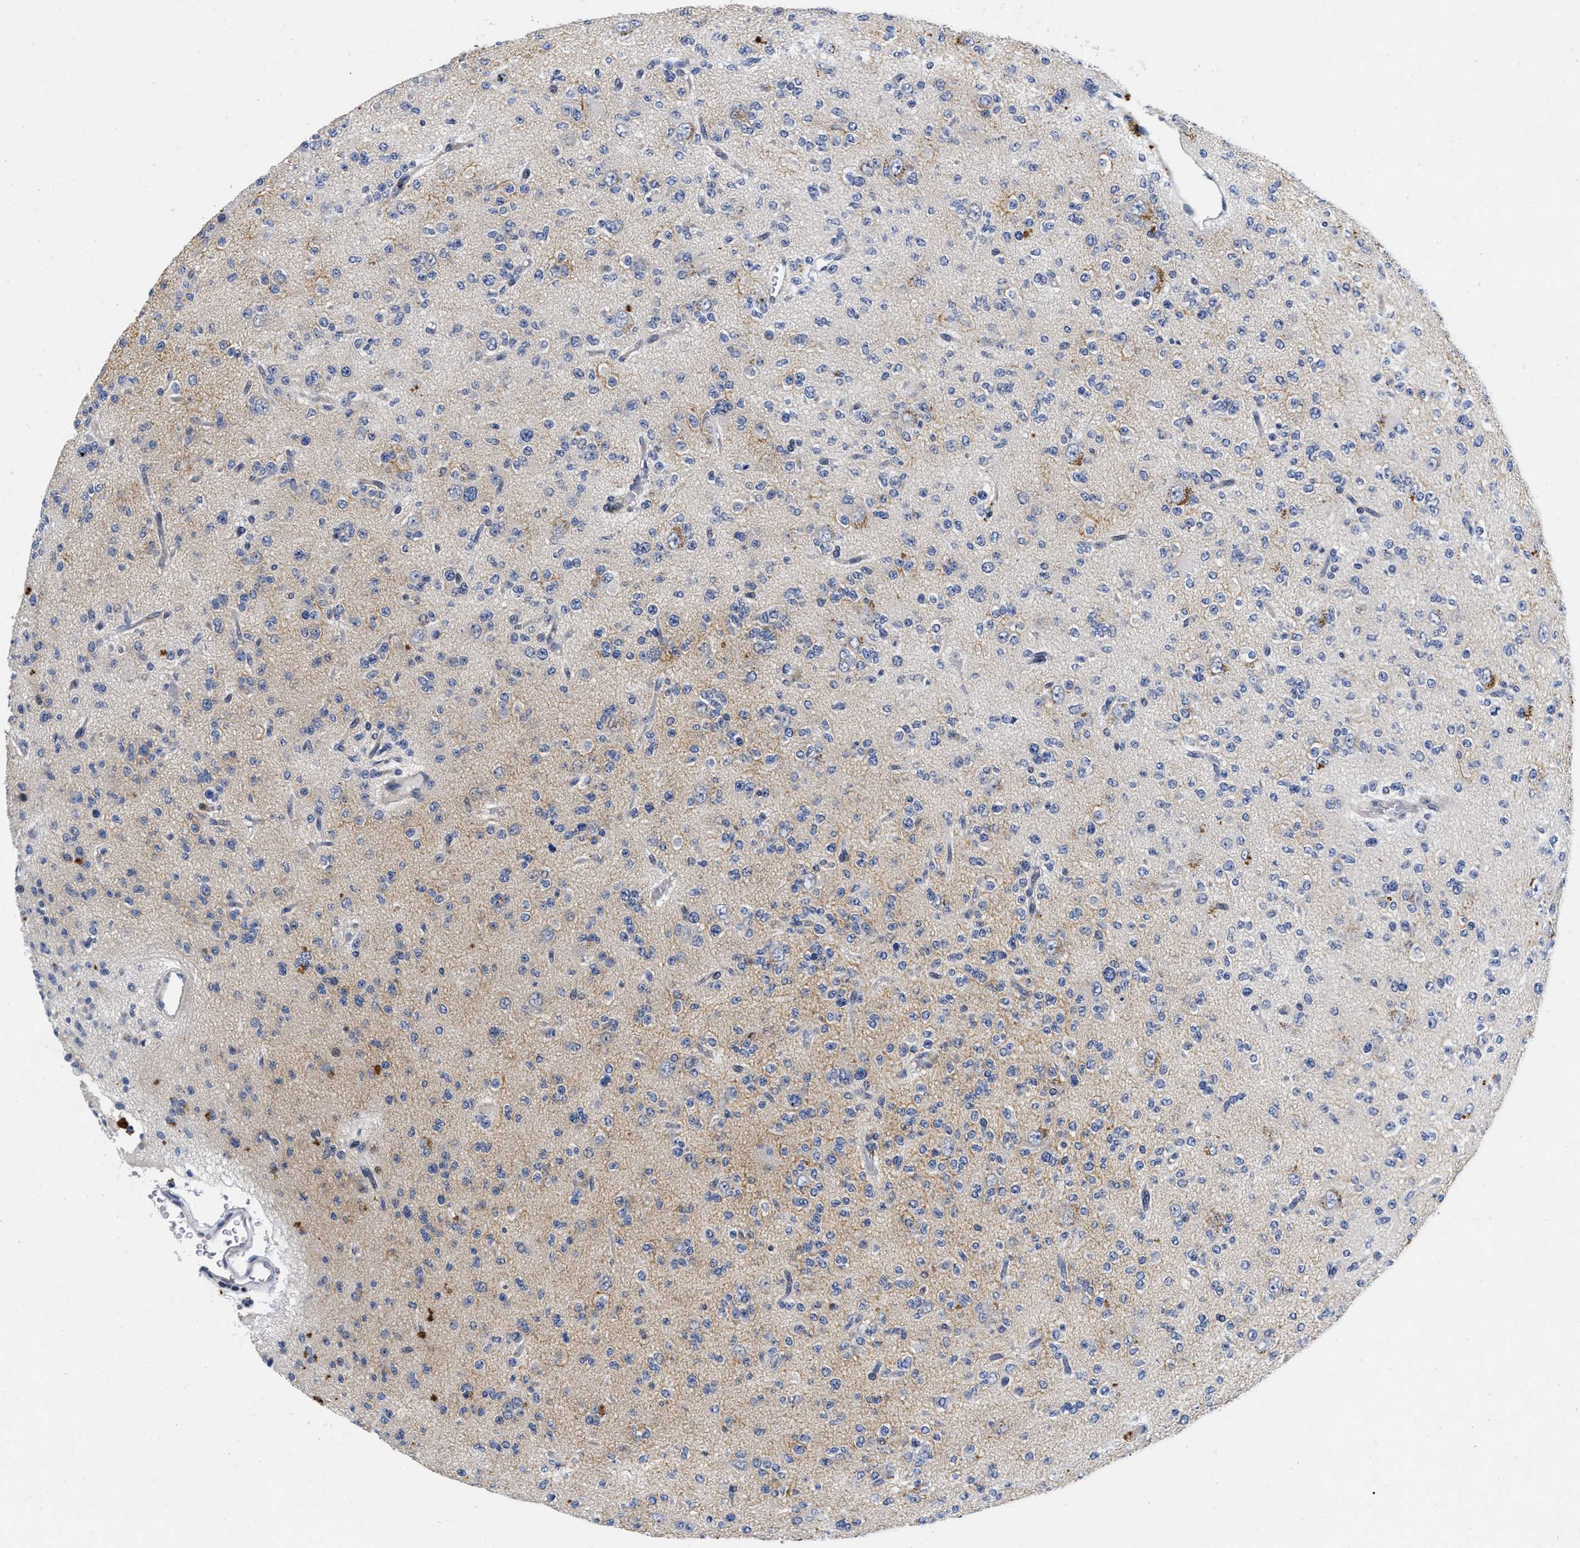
{"staining": {"intensity": "negative", "quantity": "none", "location": "none"}, "tissue": "glioma", "cell_type": "Tumor cells", "image_type": "cancer", "snomed": [{"axis": "morphology", "description": "Glioma, malignant, Low grade"}, {"axis": "topography", "description": "Brain"}], "caption": "There is no significant staining in tumor cells of malignant low-grade glioma.", "gene": "LAD1", "patient": {"sex": "male", "age": 38}}